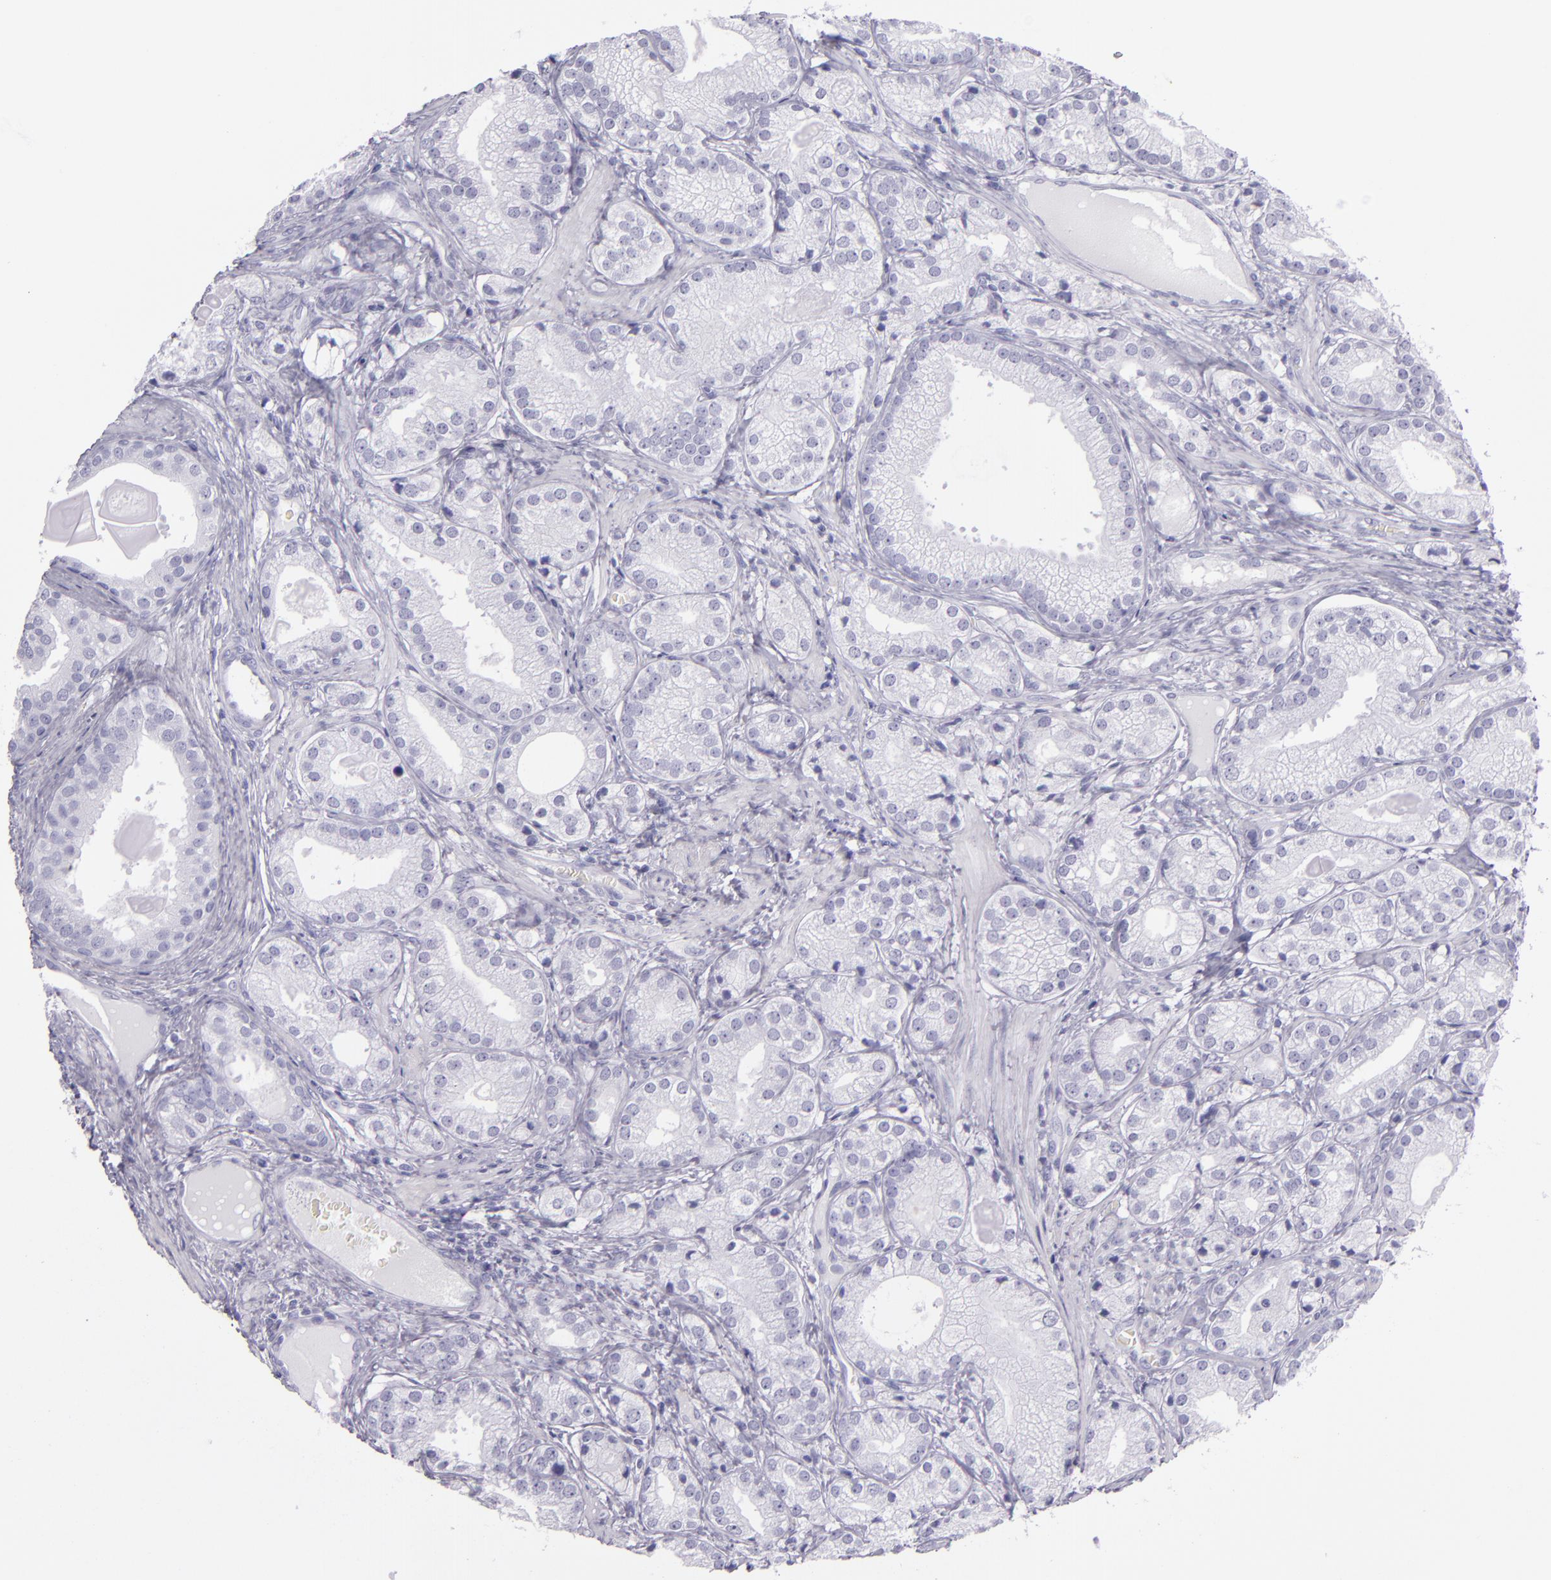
{"staining": {"intensity": "negative", "quantity": "none", "location": "none"}, "tissue": "prostate cancer", "cell_type": "Tumor cells", "image_type": "cancer", "snomed": [{"axis": "morphology", "description": "Adenocarcinoma, Low grade"}, {"axis": "topography", "description": "Prostate"}], "caption": "Prostate cancer was stained to show a protein in brown. There is no significant expression in tumor cells. (Brightfield microscopy of DAB (3,3'-diaminobenzidine) IHC at high magnification).", "gene": "CR2", "patient": {"sex": "male", "age": 69}}